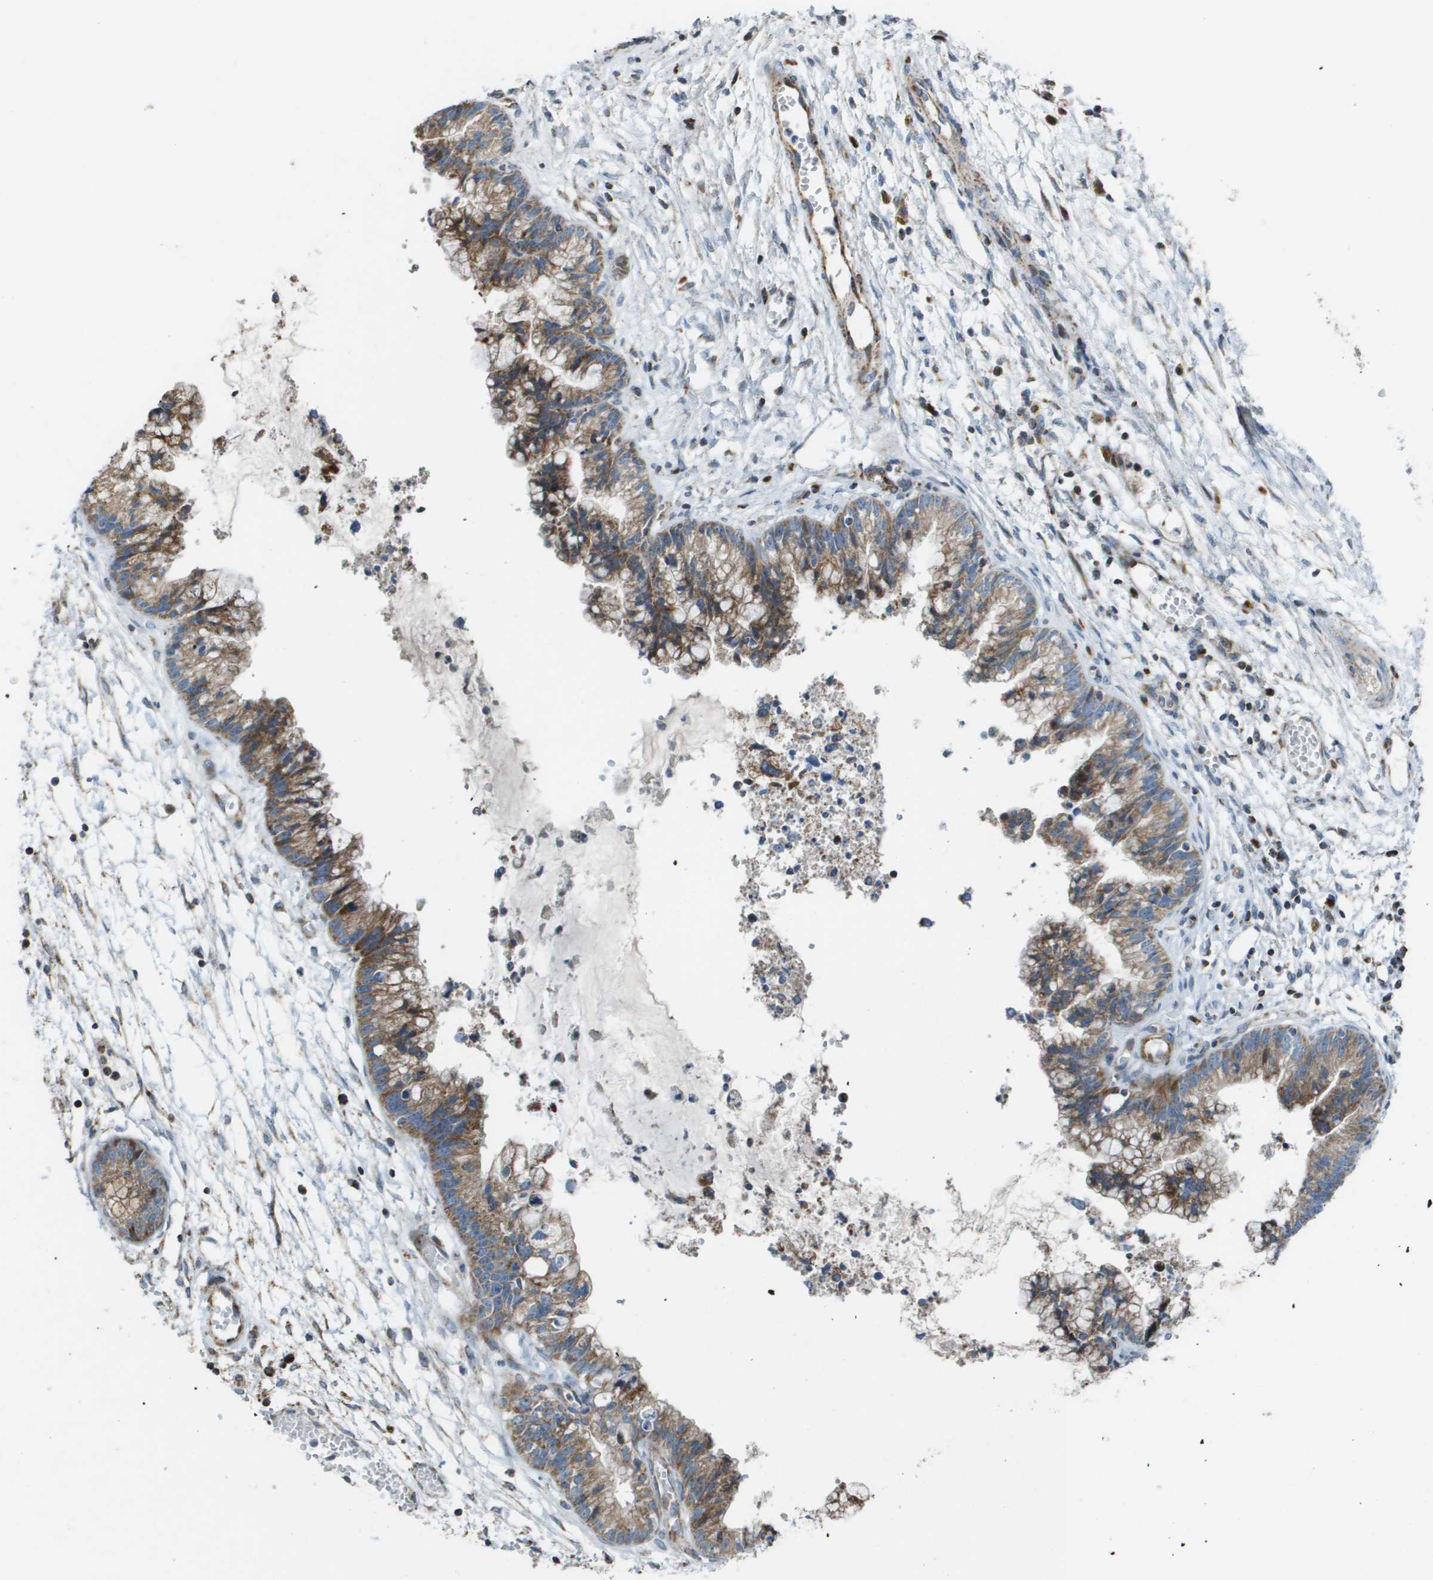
{"staining": {"intensity": "moderate", "quantity": ">75%", "location": "cytoplasmic/membranous"}, "tissue": "cervical cancer", "cell_type": "Tumor cells", "image_type": "cancer", "snomed": [{"axis": "morphology", "description": "Adenocarcinoma, NOS"}, {"axis": "topography", "description": "Cervix"}], "caption": "Immunohistochemical staining of human cervical cancer (adenocarcinoma) exhibits medium levels of moderate cytoplasmic/membranous protein staining in approximately >75% of tumor cells.", "gene": "MGAT3", "patient": {"sex": "female", "age": 44}}